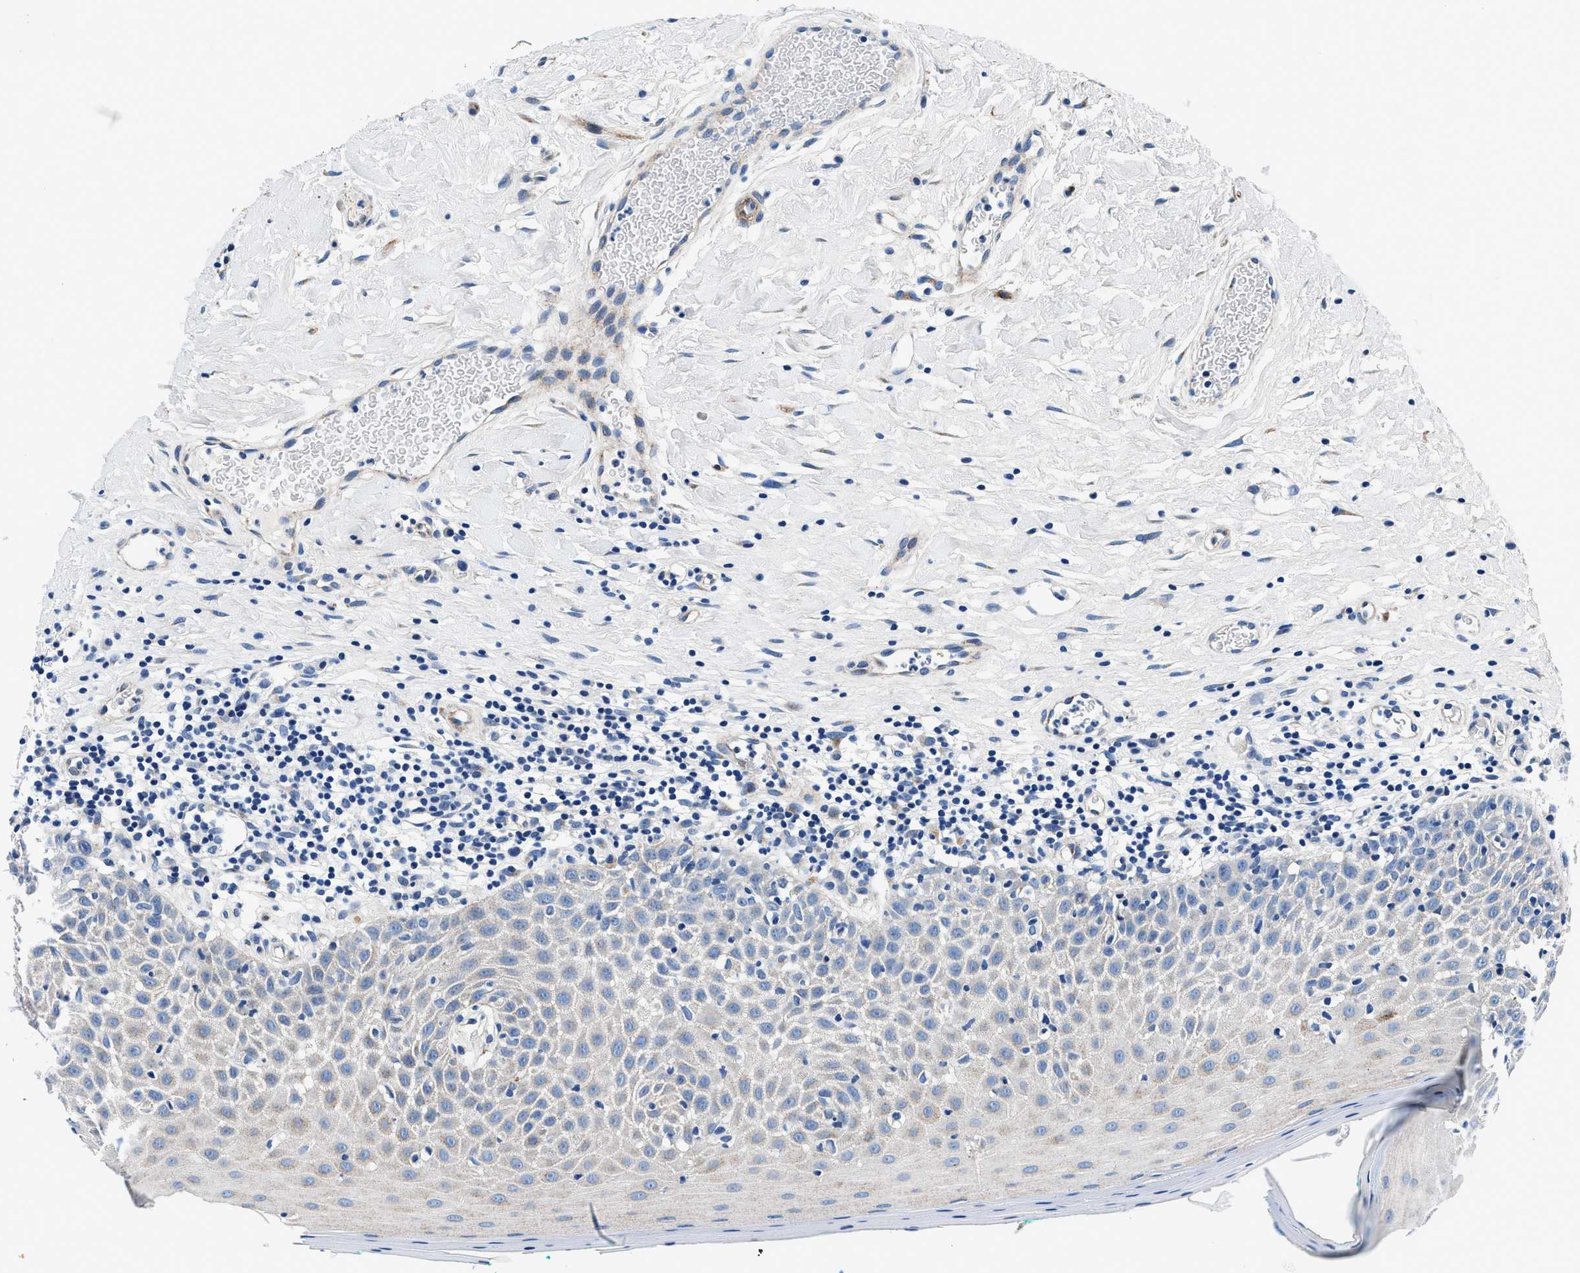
{"staining": {"intensity": "weak", "quantity": "<25%", "location": "cytoplasmic/membranous"}, "tissue": "oral mucosa", "cell_type": "Squamous epithelial cells", "image_type": "normal", "snomed": [{"axis": "morphology", "description": "Normal tissue, NOS"}, {"axis": "topography", "description": "Skeletal muscle"}, {"axis": "topography", "description": "Oral tissue"}], "caption": "Immunohistochemistry (IHC) histopathology image of normal oral mucosa: oral mucosa stained with DAB (3,3'-diaminobenzidine) demonstrates no significant protein staining in squamous epithelial cells.", "gene": "DAG1", "patient": {"sex": "male", "age": 58}}